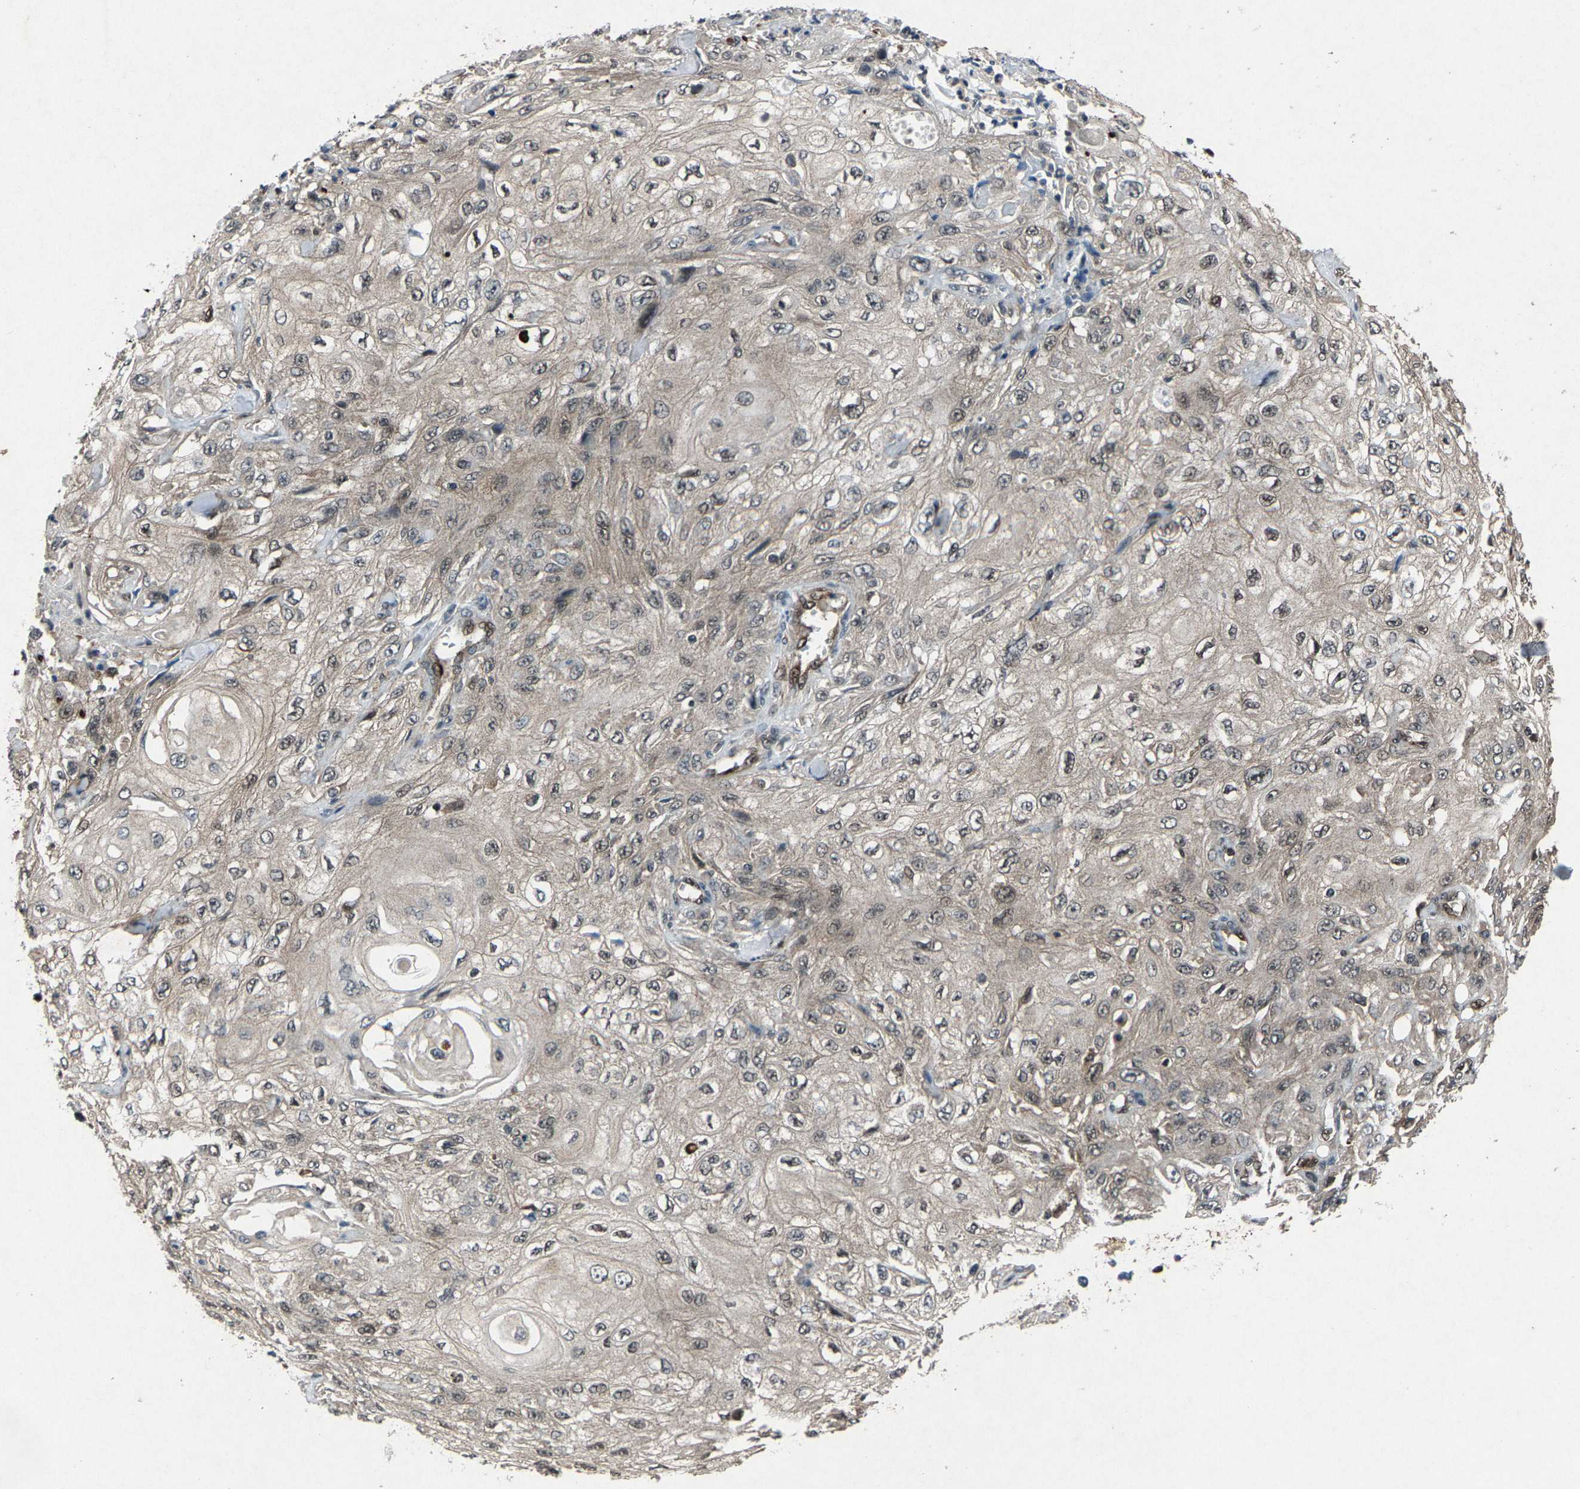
{"staining": {"intensity": "moderate", "quantity": "<25%", "location": "cytoplasmic/membranous,nuclear"}, "tissue": "skin cancer", "cell_type": "Tumor cells", "image_type": "cancer", "snomed": [{"axis": "morphology", "description": "Squamous cell carcinoma, NOS"}, {"axis": "morphology", "description": "Squamous cell carcinoma, metastatic, NOS"}, {"axis": "topography", "description": "Skin"}, {"axis": "topography", "description": "Lymph node"}], "caption": "A brown stain shows moderate cytoplasmic/membranous and nuclear expression of a protein in skin cancer (metastatic squamous cell carcinoma) tumor cells. The staining is performed using DAB (3,3'-diaminobenzidine) brown chromogen to label protein expression. The nuclei are counter-stained blue using hematoxylin.", "gene": "ATXN3", "patient": {"sex": "male", "age": 75}}